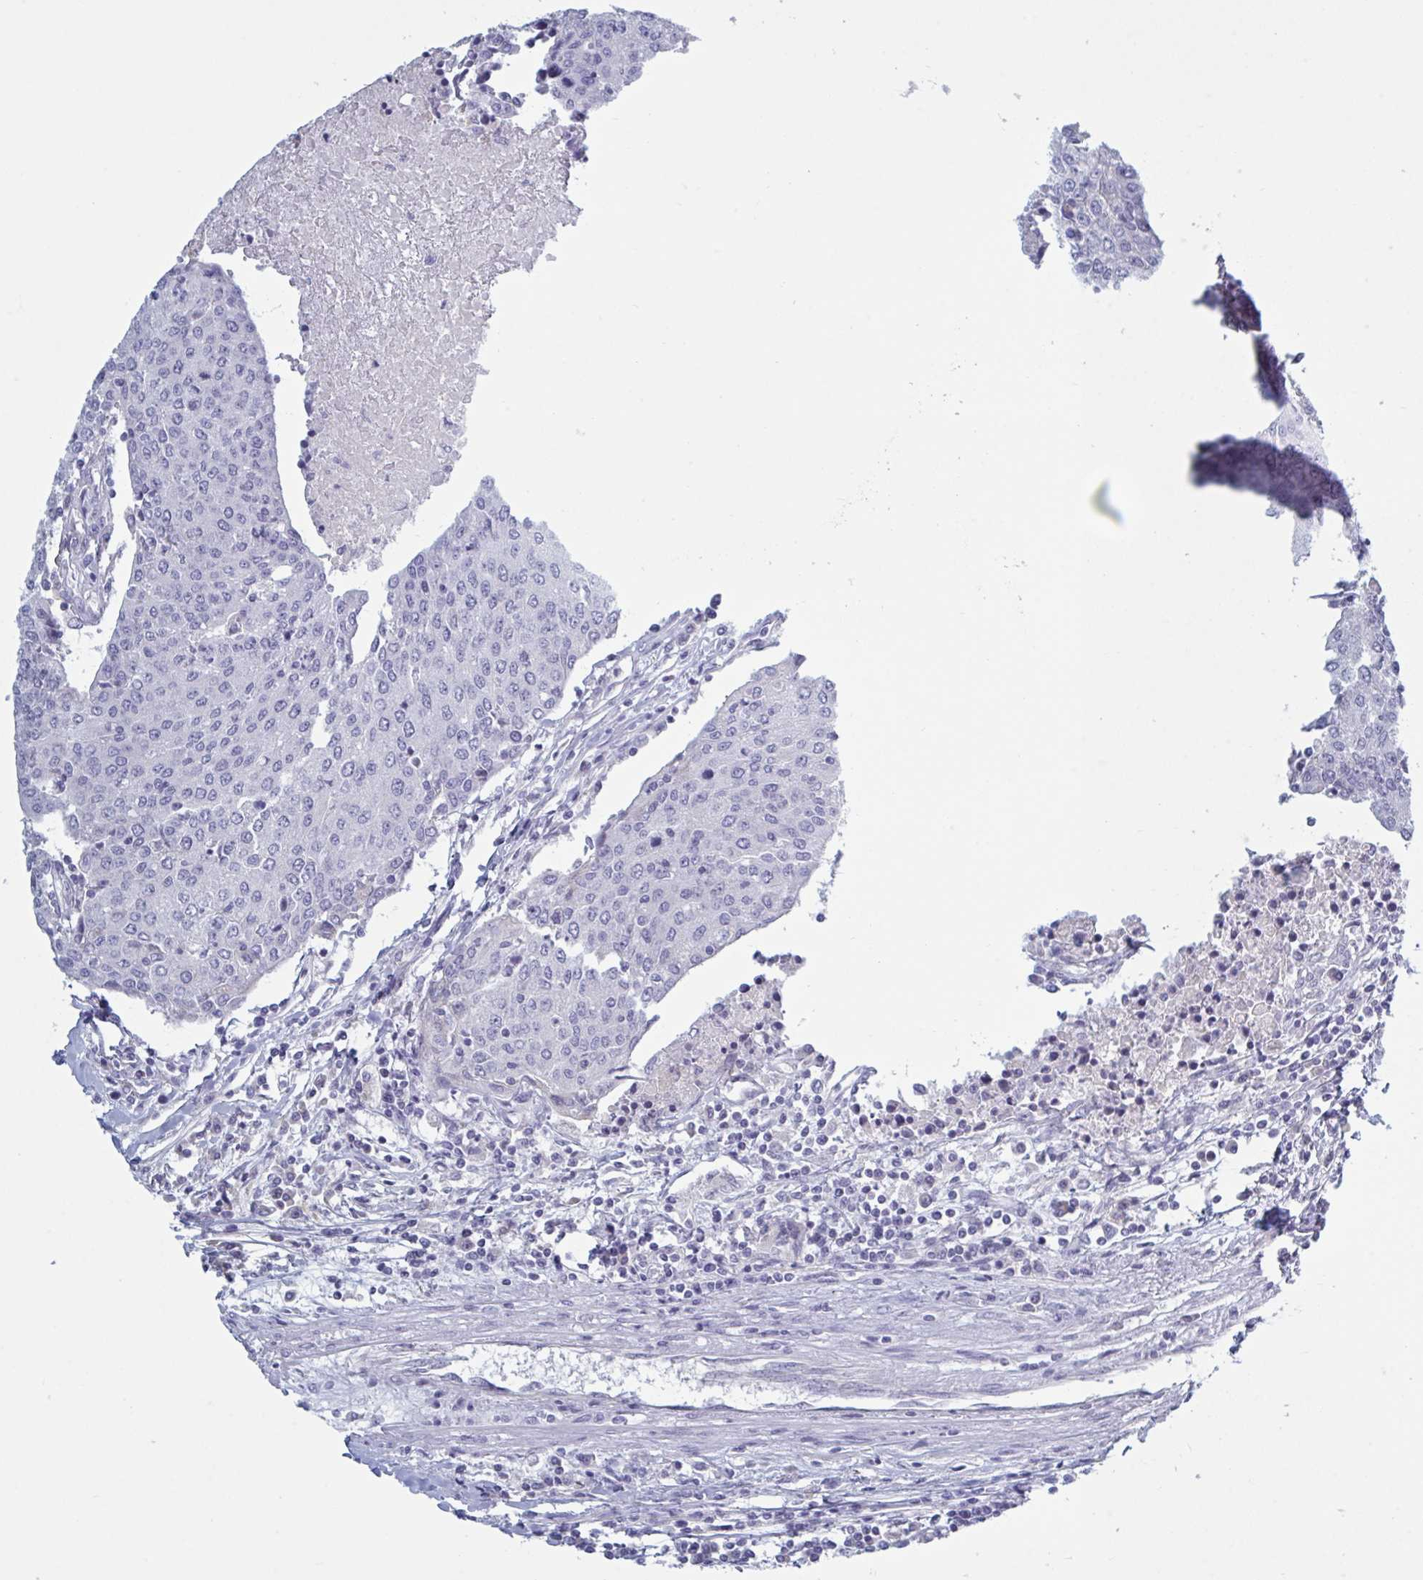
{"staining": {"intensity": "negative", "quantity": "none", "location": "none"}, "tissue": "urothelial cancer", "cell_type": "Tumor cells", "image_type": "cancer", "snomed": [{"axis": "morphology", "description": "Urothelial carcinoma, High grade"}, {"axis": "topography", "description": "Urinary bladder"}], "caption": "DAB immunohistochemical staining of urothelial cancer shows no significant expression in tumor cells.", "gene": "NDUFC2", "patient": {"sex": "female", "age": 85}}